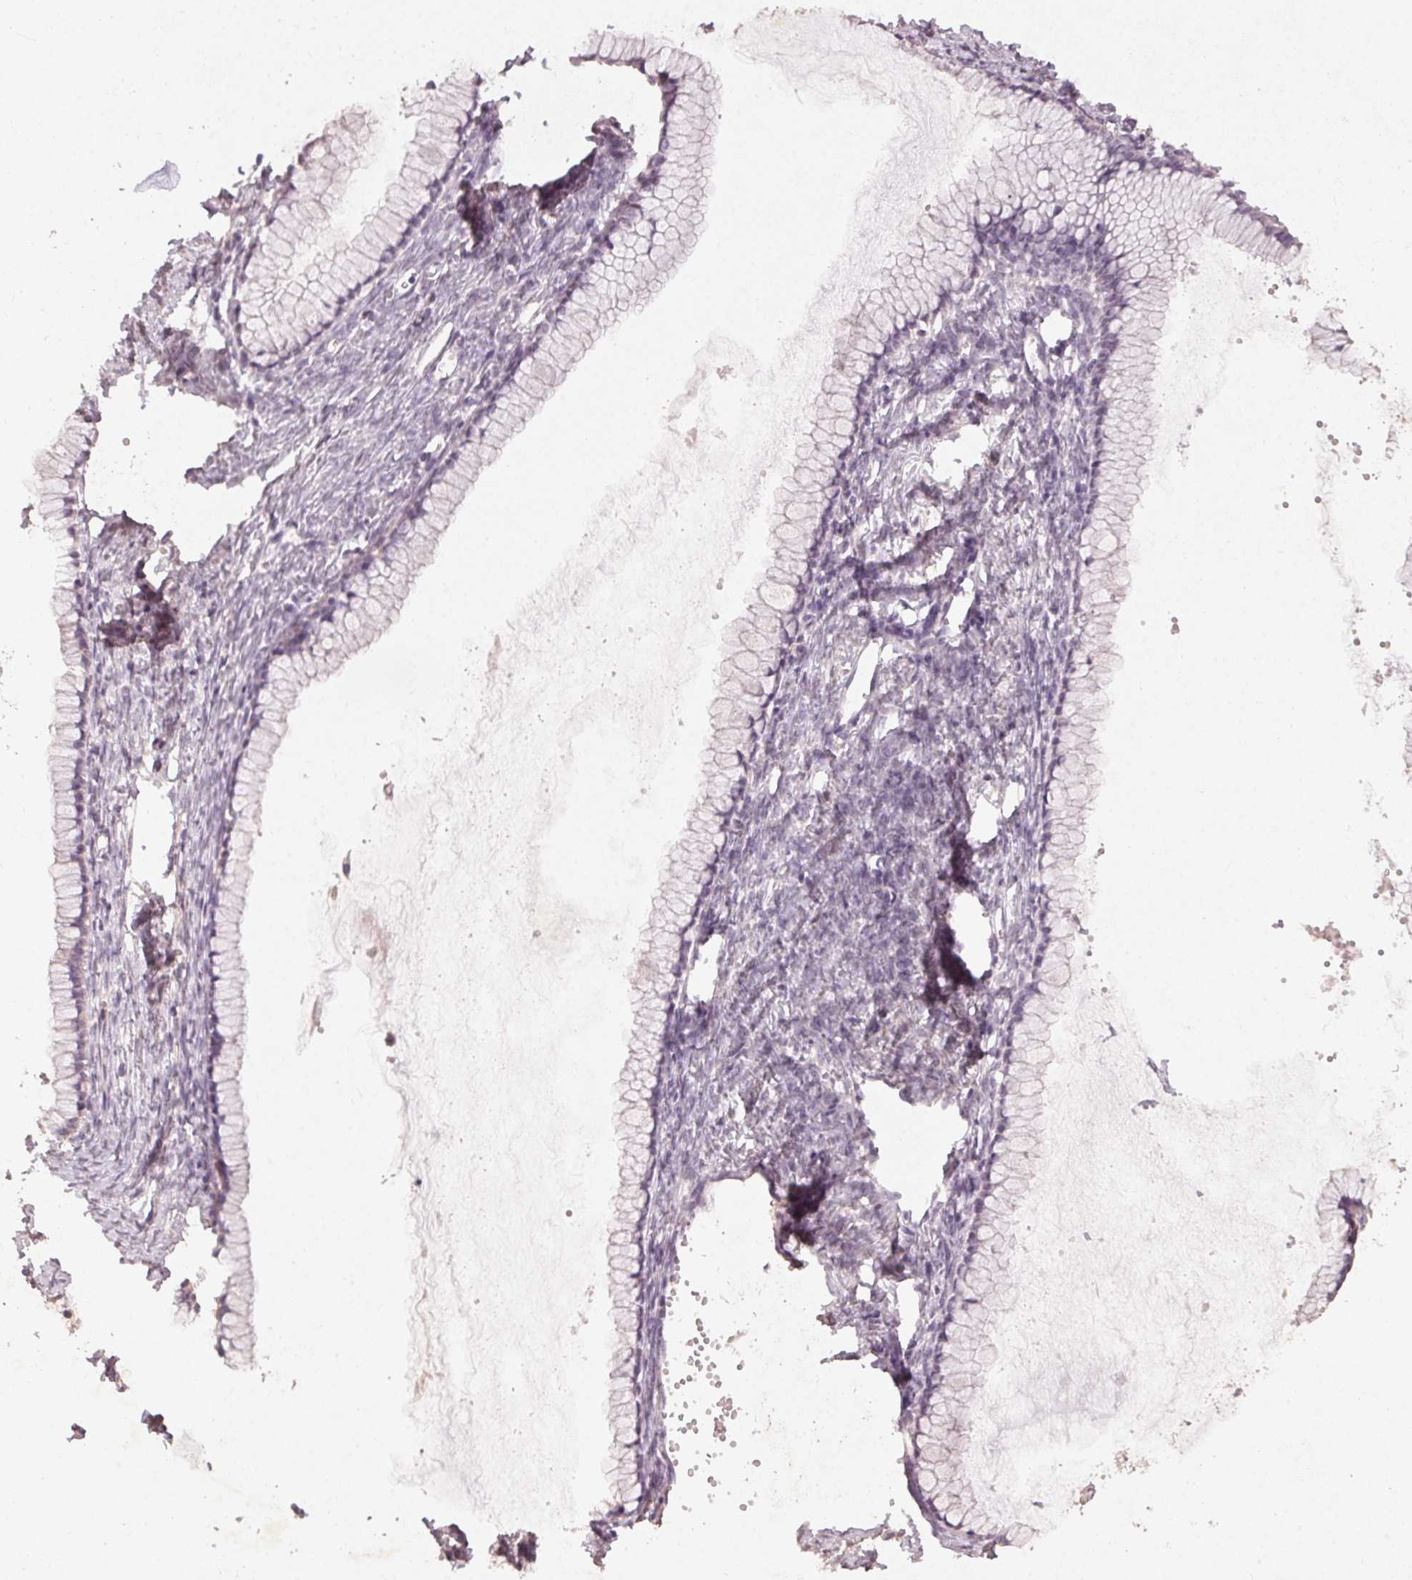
{"staining": {"intensity": "negative", "quantity": "none", "location": "none"}, "tissue": "ovarian cancer", "cell_type": "Tumor cells", "image_type": "cancer", "snomed": [{"axis": "morphology", "description": "Cystadenocarcinoma, mucinous, NOS"}, {"axis": "topography", "description": "Ovary"}], "caption": "High power microscopy micrograph of an IHC image of ovarian cancer (mucinous cystadenocarcinoma), revealing no significant expression in tumor cells.", "gene": "KLRC3", "patient": {"sex": "female", "age": 41}}